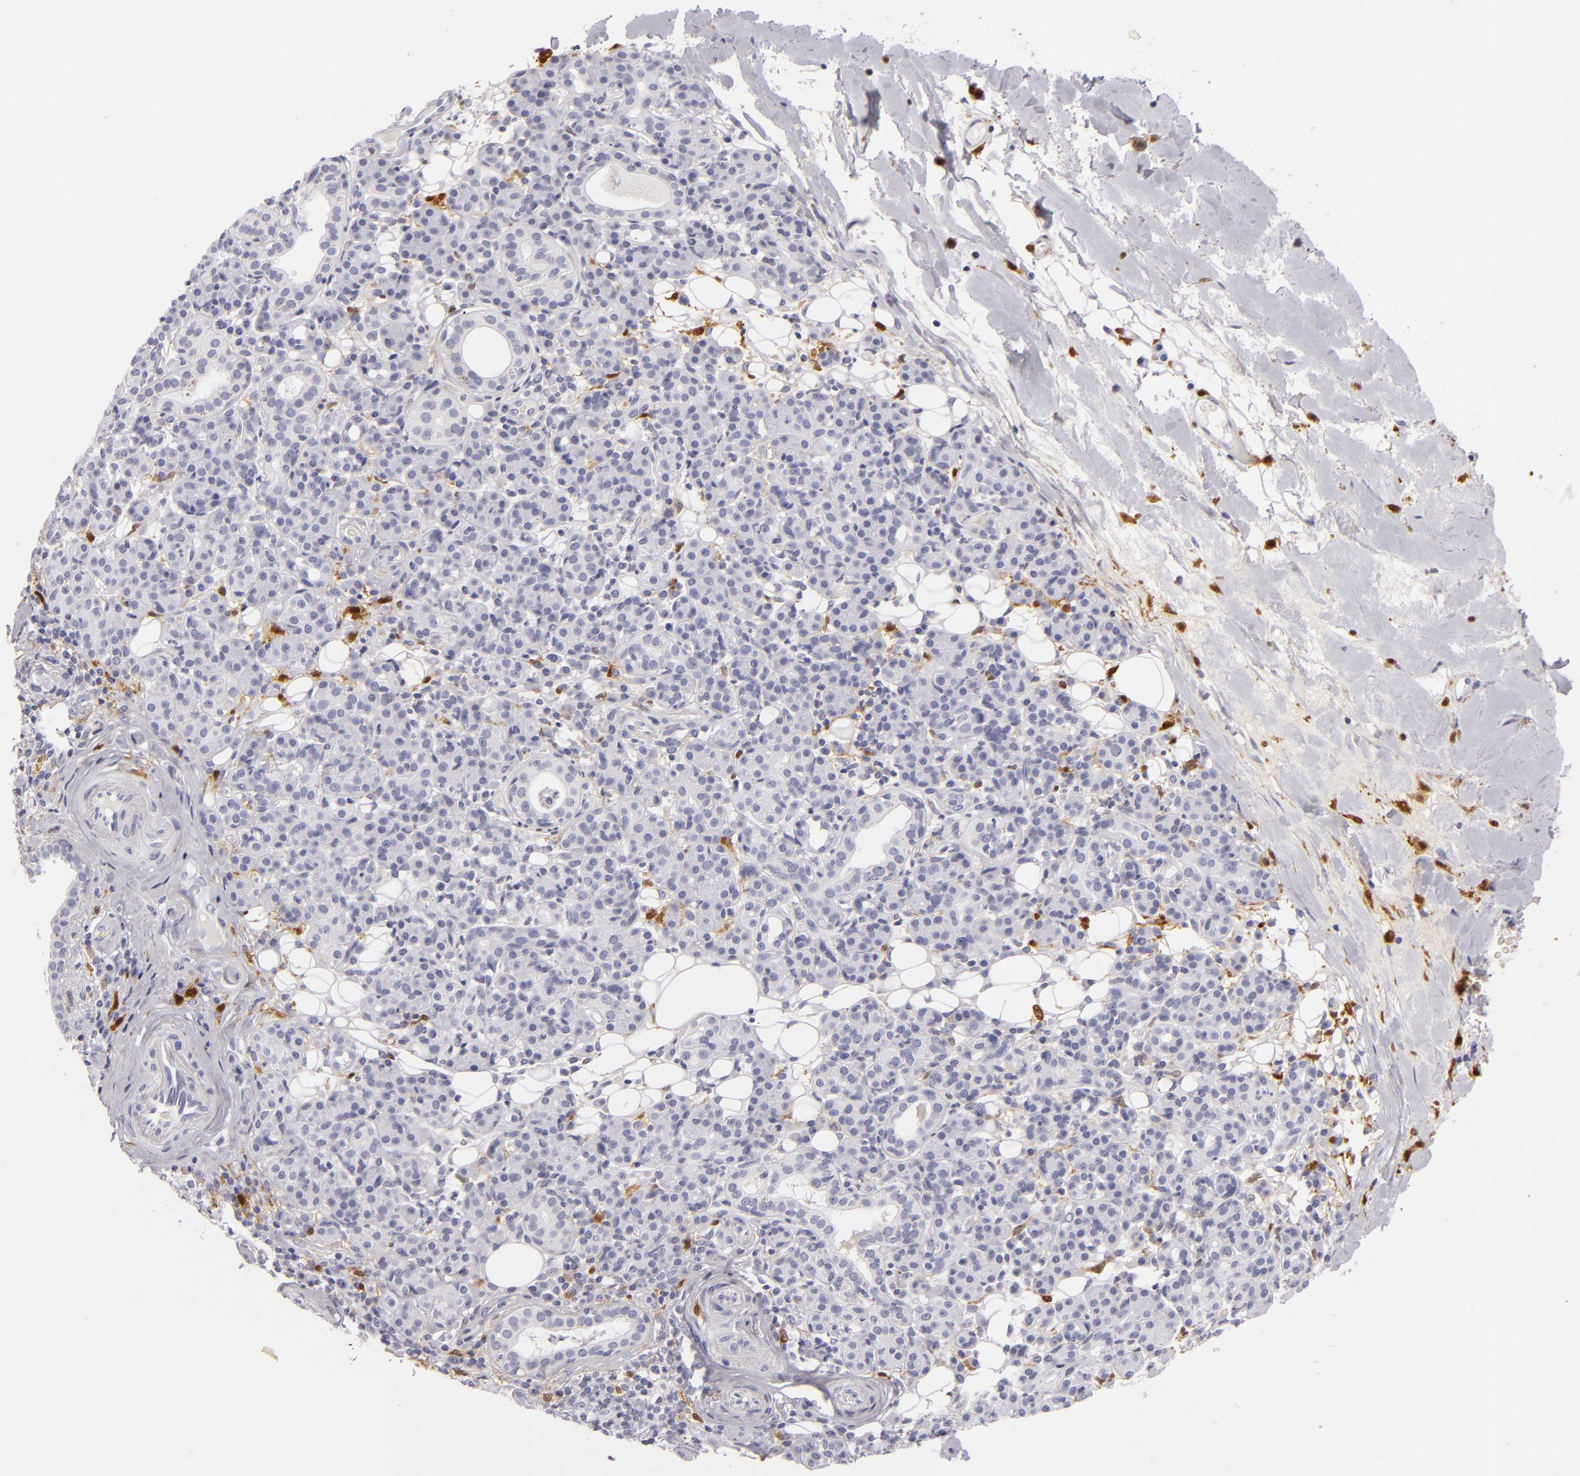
{"staining": {"intensity": "negative", "quantity": "none", "location": "none"}, "tissue": "skin cancer", "cell_type": "Tumor cells", "image_type": "cancer", "snomed": [{"axis": "morphology", "description": "Squamous cell carcinoma, NOS"}, {"axis": "topography", "description": "Skin"}], "caption": "DAB (3,3'-diaminobenzidine) immunohistochemical staining of human squamous cell carcinoma (skin) exhibits no significant expression in tumor cells.", "gene": "F13A1", "patient": {"sex": "male", "age": 84}}